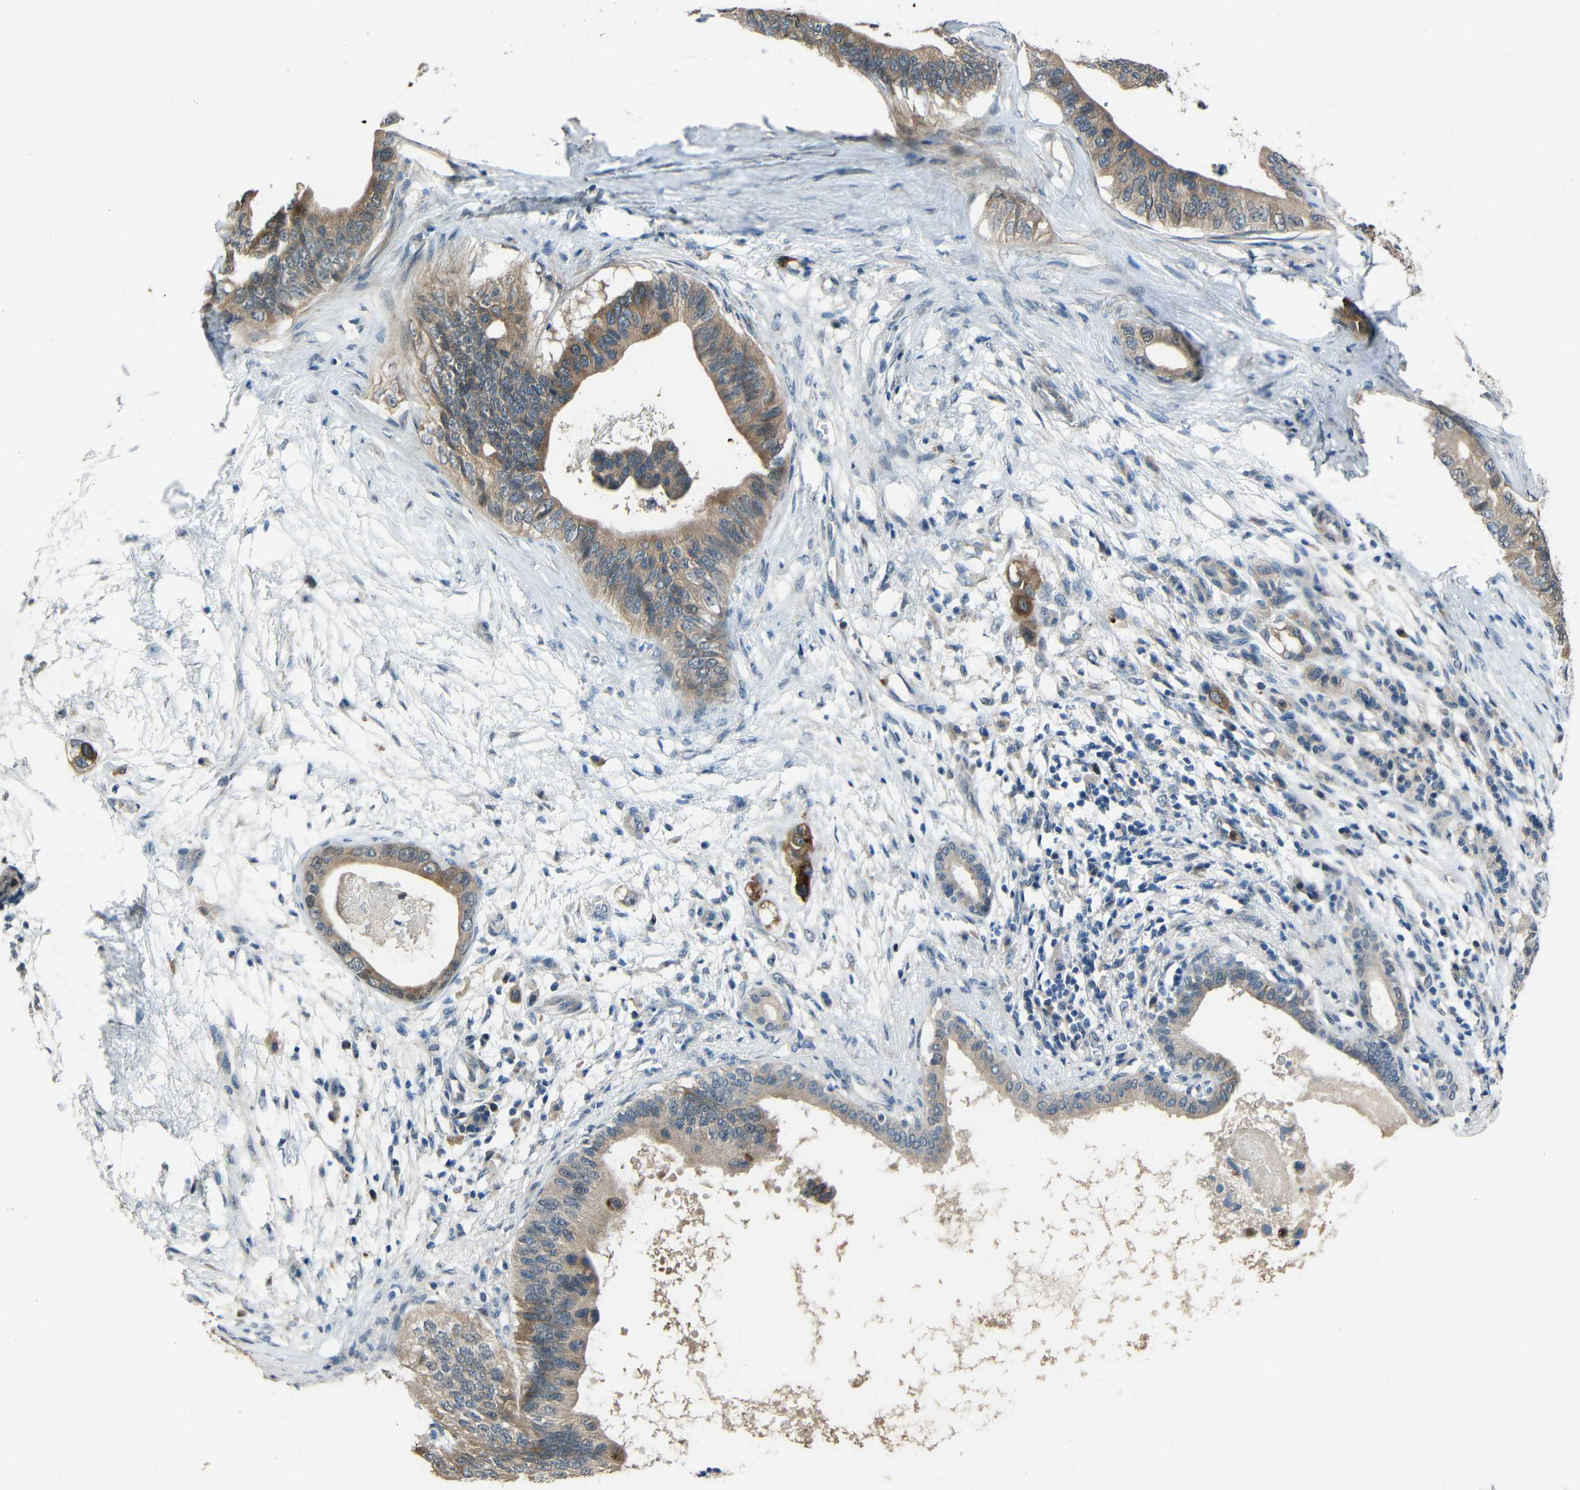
{"staining": {"intensity": "moderate", "quantity": ">75%", "location": "cytoplasmic/membranous"}, "tissue": "pancreatic cancer", "cell_type": "Tumor cells", "image_type": "cancer", "snomed": [{"axis": "morphology", "description": "Adenocarcinoma, NOS"}, {"axis": "topography", "description": "Pancreas"}], "caption": "The micrograph demonstrates staining of pancreatic adenocarcinoma, revealing moderate cytoplasmic/membranous protein staining (brown color) within tumor cells. The staining was performed using DAB (3,3'-diaminobenzidine) to visualize the protein expression in brown, while the nuclei were stained in blue with hematoxylin (Magnification: 20x).", "gene": "STBD1", "patient": {"sex": "male", "age": 77}}